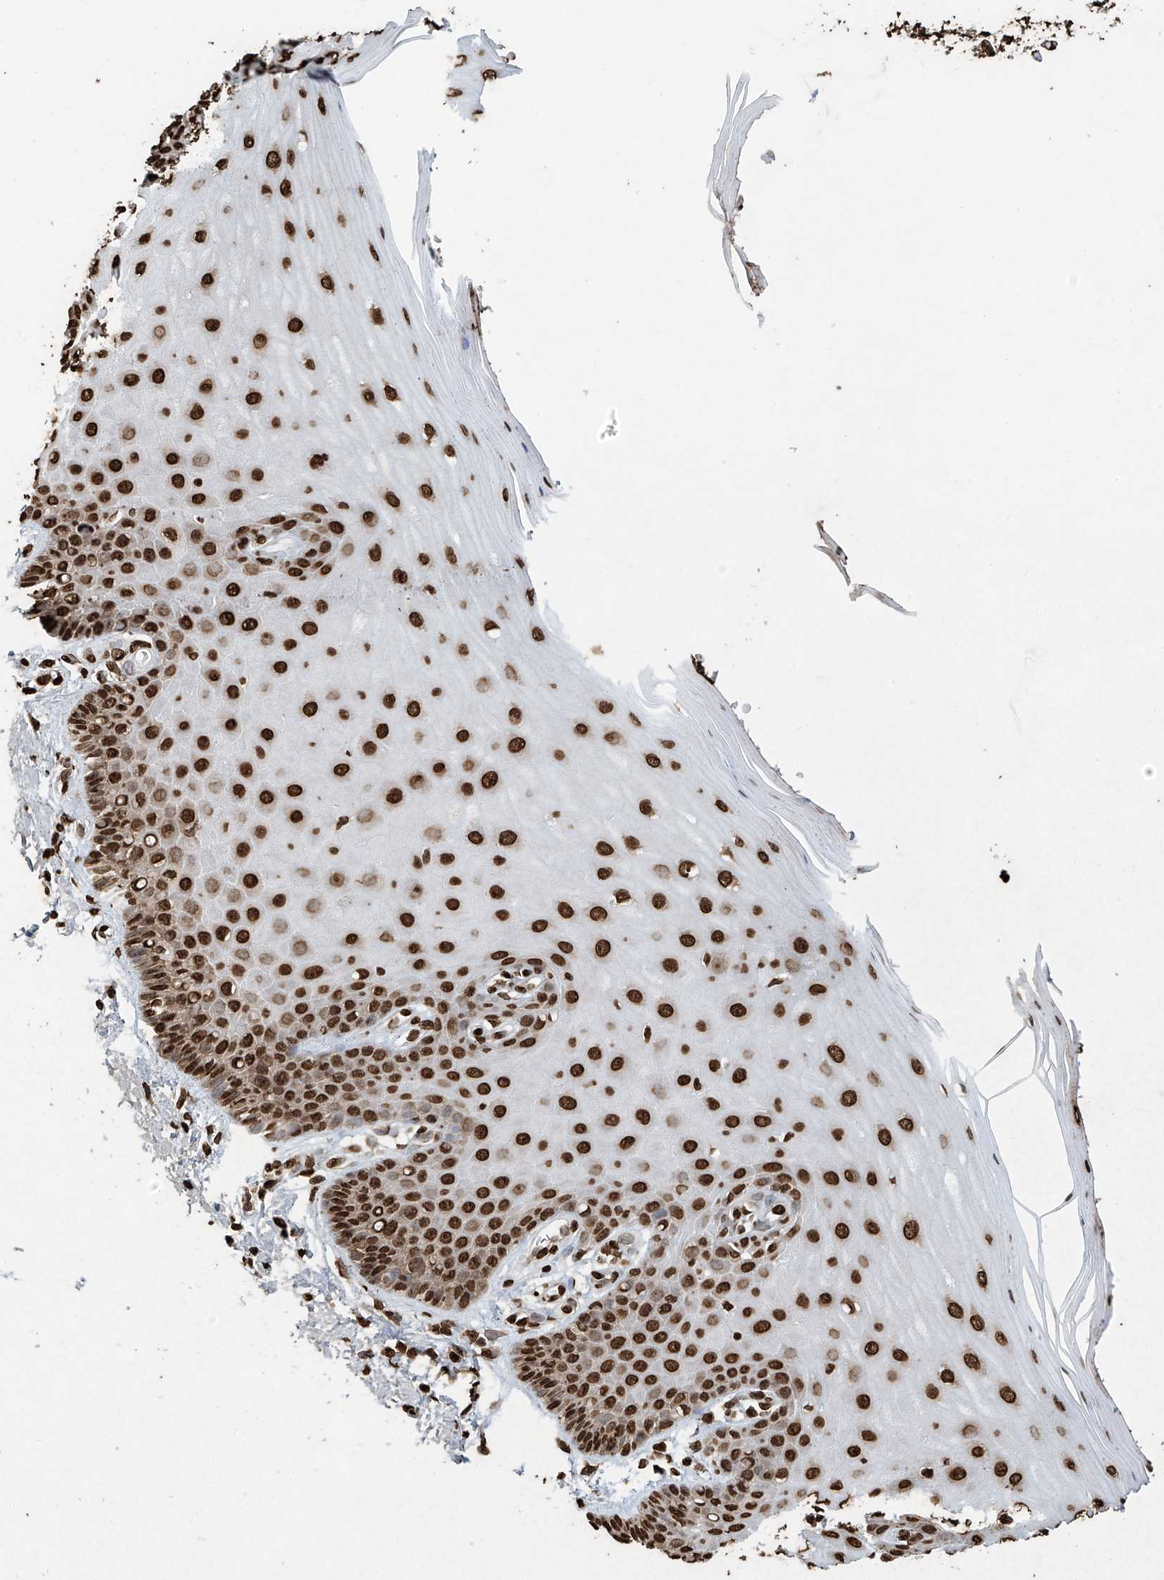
{"staining": {"intensity": "strong", "quantity": ">75%", "location": "nuclear"}, "tissue": "cervix", "cell_type": "Glandular cells", "image_type": "normal", "snomed": [{"axis": "morphology", "description": "Normal tissue, NOS"}, {"axis": "topography", "description": "Cervix"}], "caption": "Protein staining shows strong nuclear expression in about >75% of glandular cells in normal cervix. The protein of interest is stained brown, and the nuclei are stained in blue (DAB IHC with brightfield microscopy, high magnification).", "gene": "H3", "patient": {"sex": "female", "age": 55}}